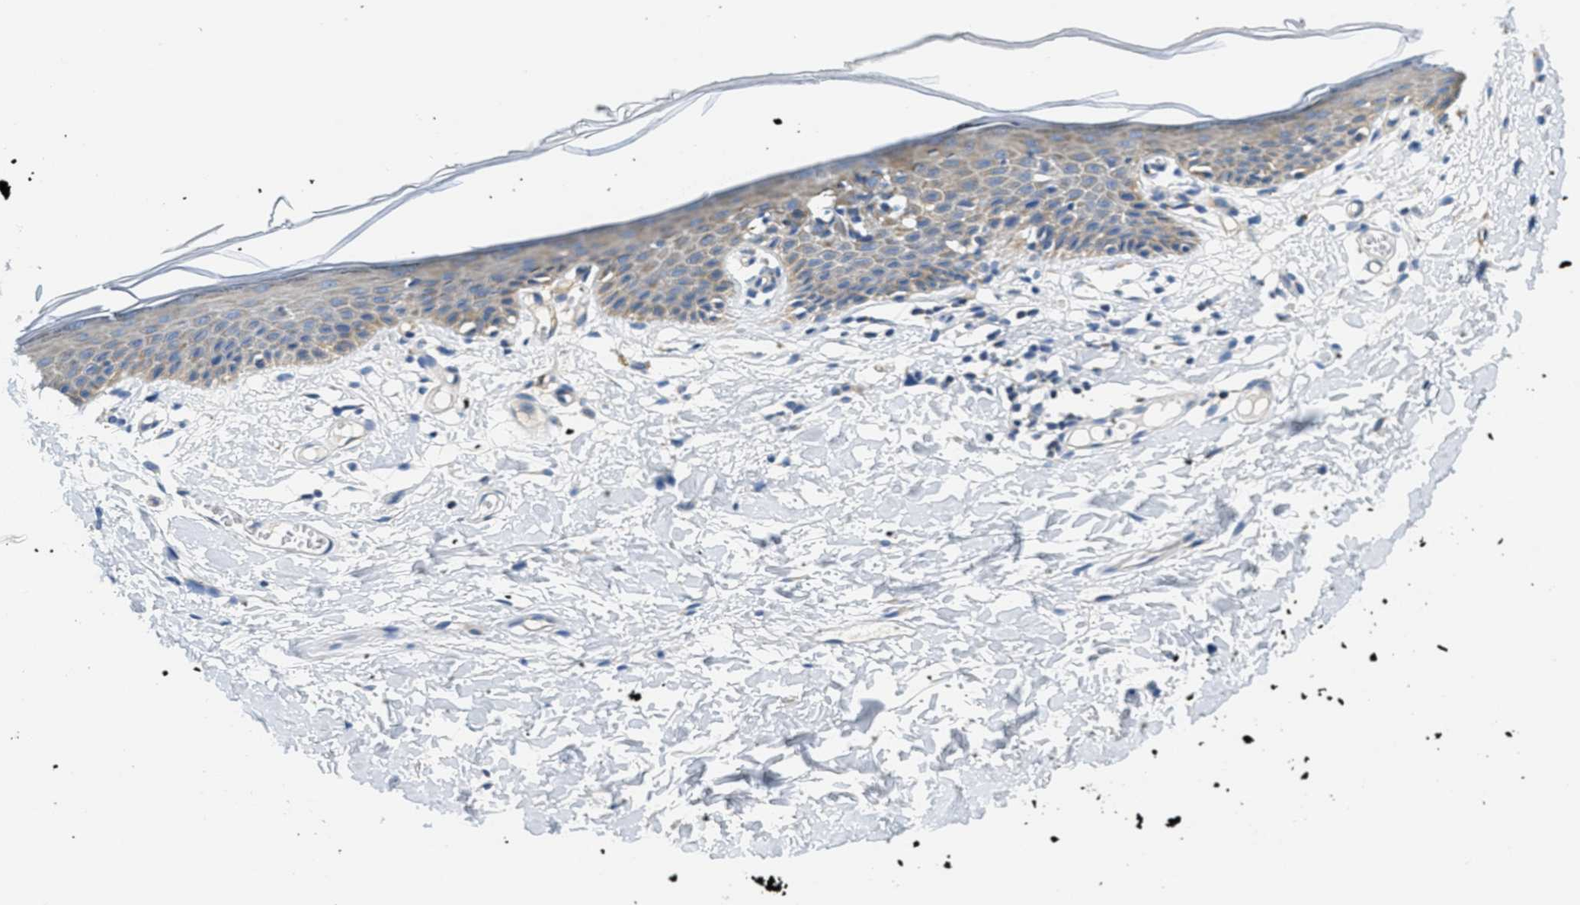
{"staining": {"intensity": "weak", "quantity": "<25%", "location": "cytoplasmic/membranous"}, "tissue": "skin", "cell_type": "Epidermal cells", "image_type": "normal", "snomed": [{"axis": "morphology", "description": "Normal tissue, NOS"}, {"axis": "topography", "description": "Vulva"}], "caption": "This is an immunohistochemistry (IHC) photomicrograph of benign skin. There is no staining in epidermal cells.", "gene": "CA4", "patient": {"sex": "female", "age": 54}}